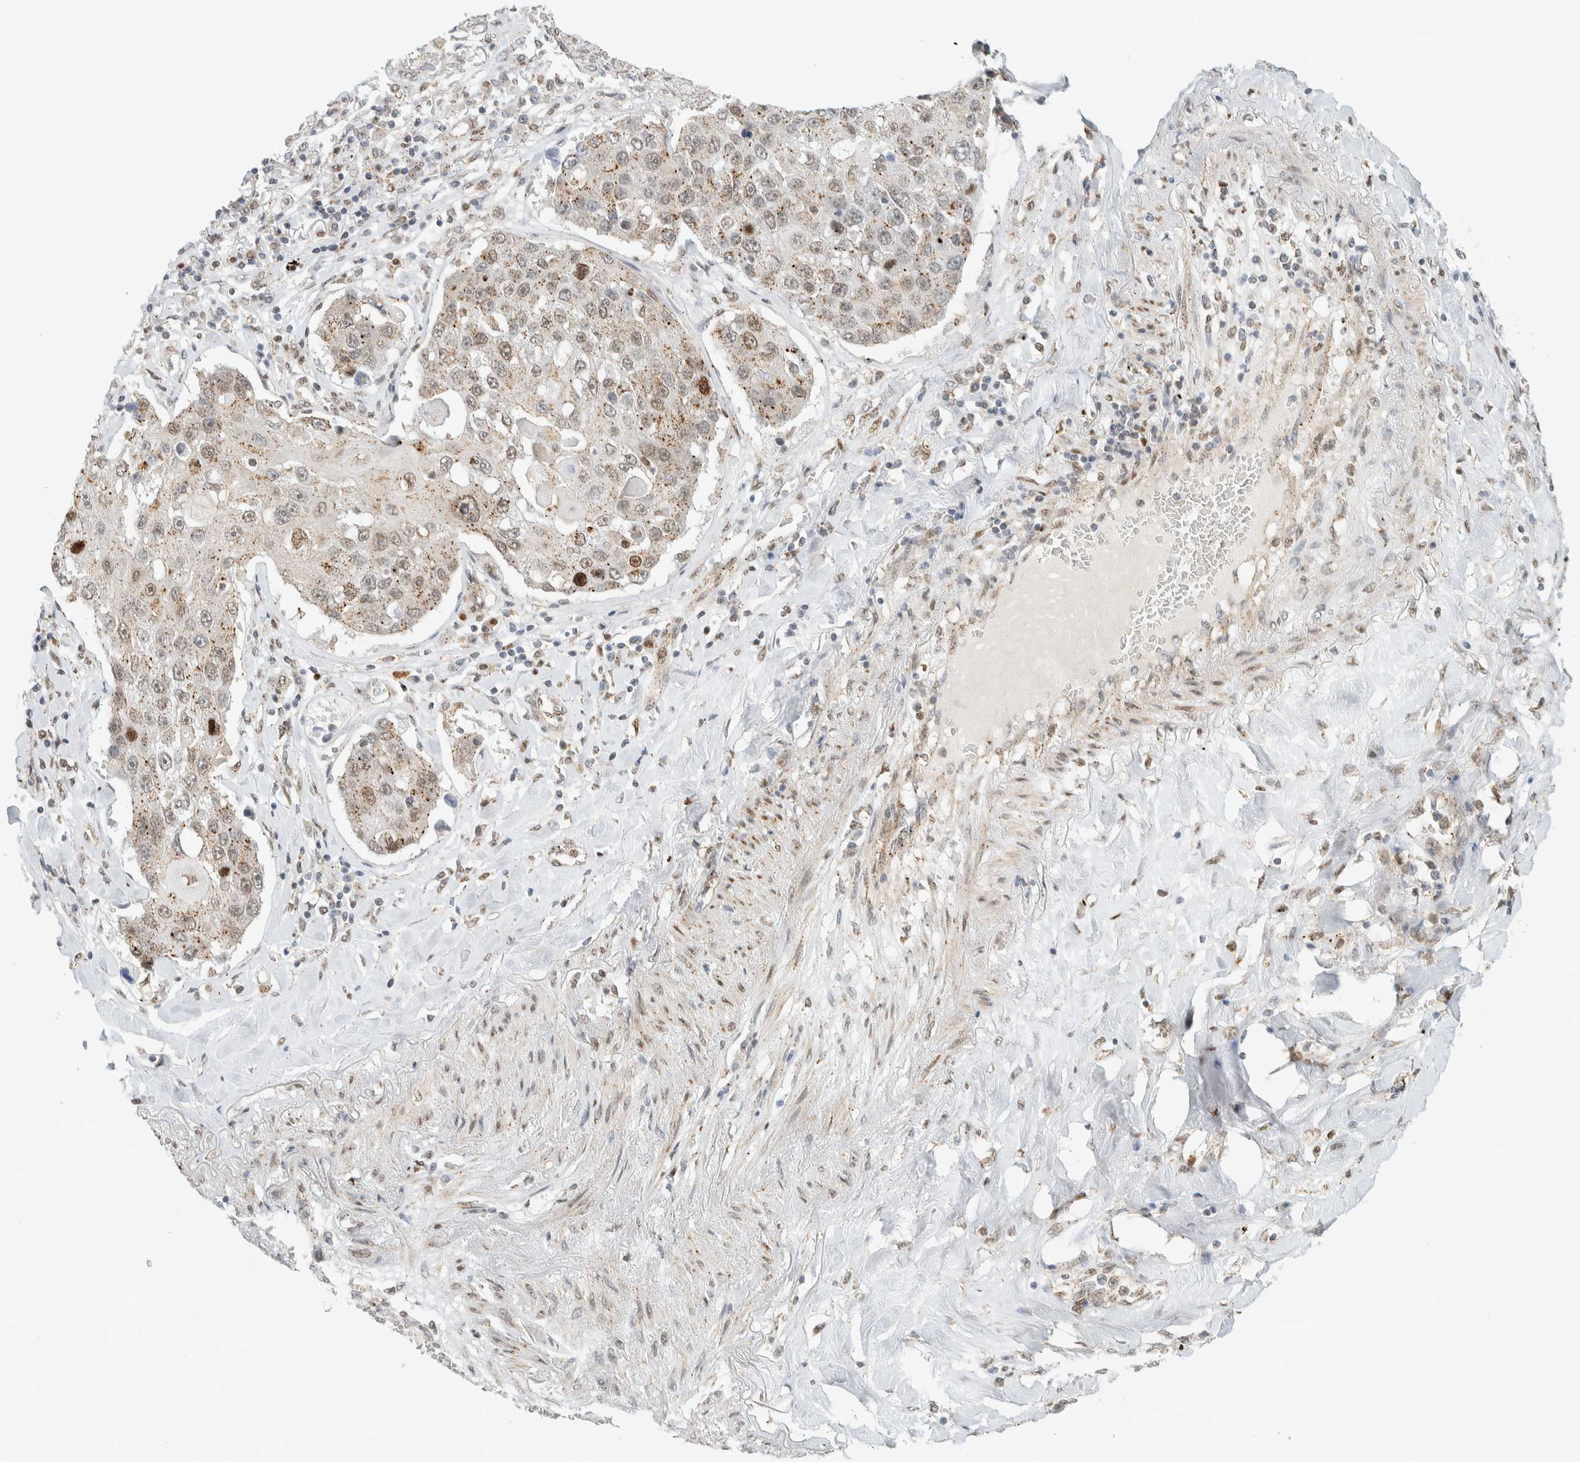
{"staining": {"intensity": "moderate", "quantity": ">75%", "location": "cytoplasmic/membranous,nuclear"}, "tissue": "lung cancer", "cell_type": "Tumor cells", "image_type": "cancer", "snomed": [{"axis": "morphology", "description": "Squamous cell carcinoma, NOS"}, {"axis": "topography", "description": "Lung"}], "caption": "Lung squamous cell carcinoma stained with DAB IHC demonstrates medium levels of moderate cytoplasmic/membranous and nuclear positivity in about >75% of tumor cells.", "gene": "TFE3", "patient": {"sex": "male", "age": 61}}